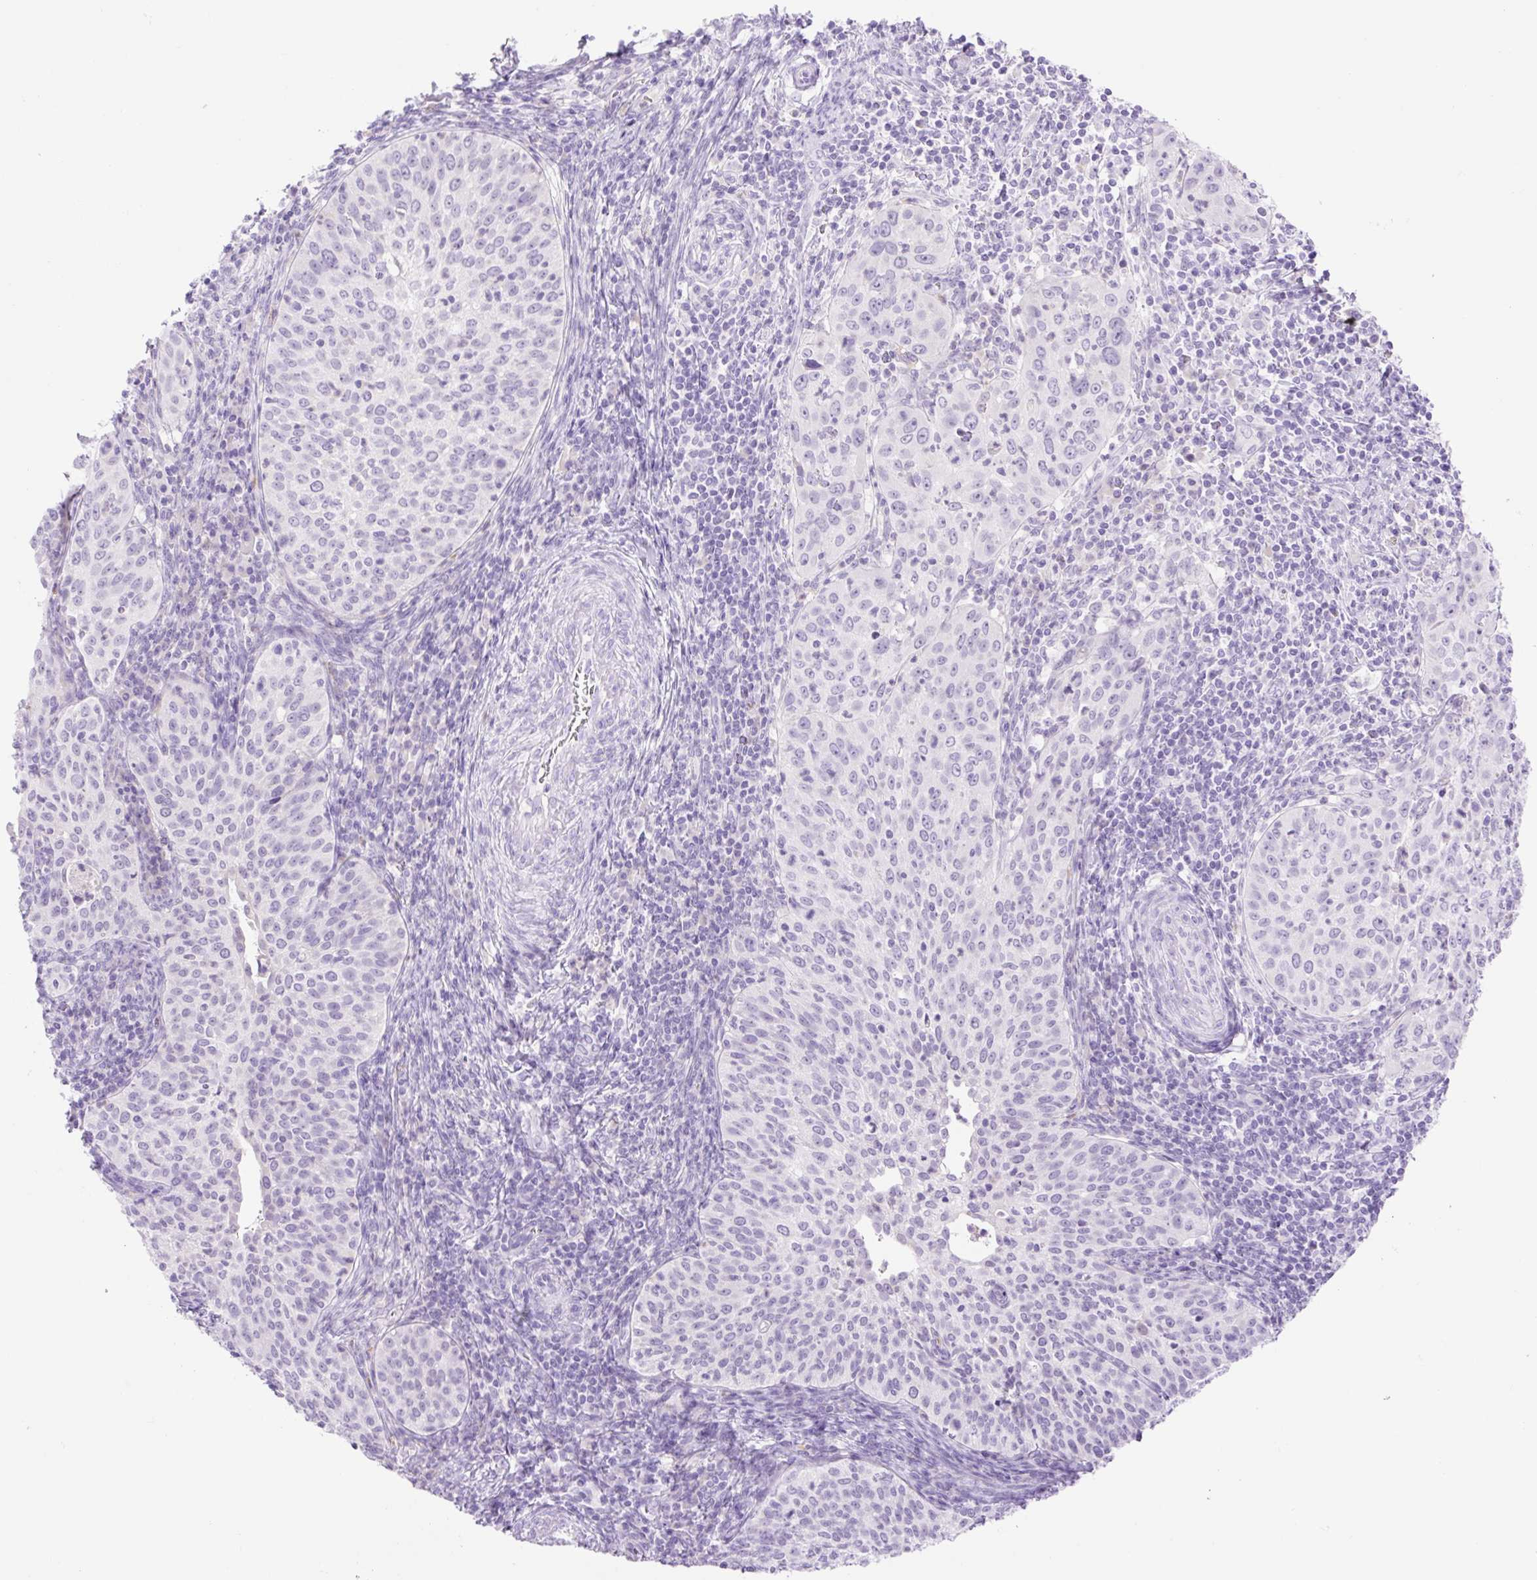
{"staining": {"intensity": "negative", "quantity": "none", "location": "none"}, "tissue": "cervical cancer", "cell_type": "Tumor cells", "image_type": "cancer", "snomed": [{"axis": "morphology", "description": "Squamous cell carcinoma, NOS"}, {"axis": "topography", "description": "Cervix"}], "caption": "Immunohistochemistry (IHC) micrograph of neoplastic tissue: cervical cancer (squamous cell carcinoma) stained with DAB (3,3'-diaminobenzidine) exhibits no significant protein staining in tumor cells.", "gene": "SLC25A40", "patient": {"sex": "female", "age": 30}}